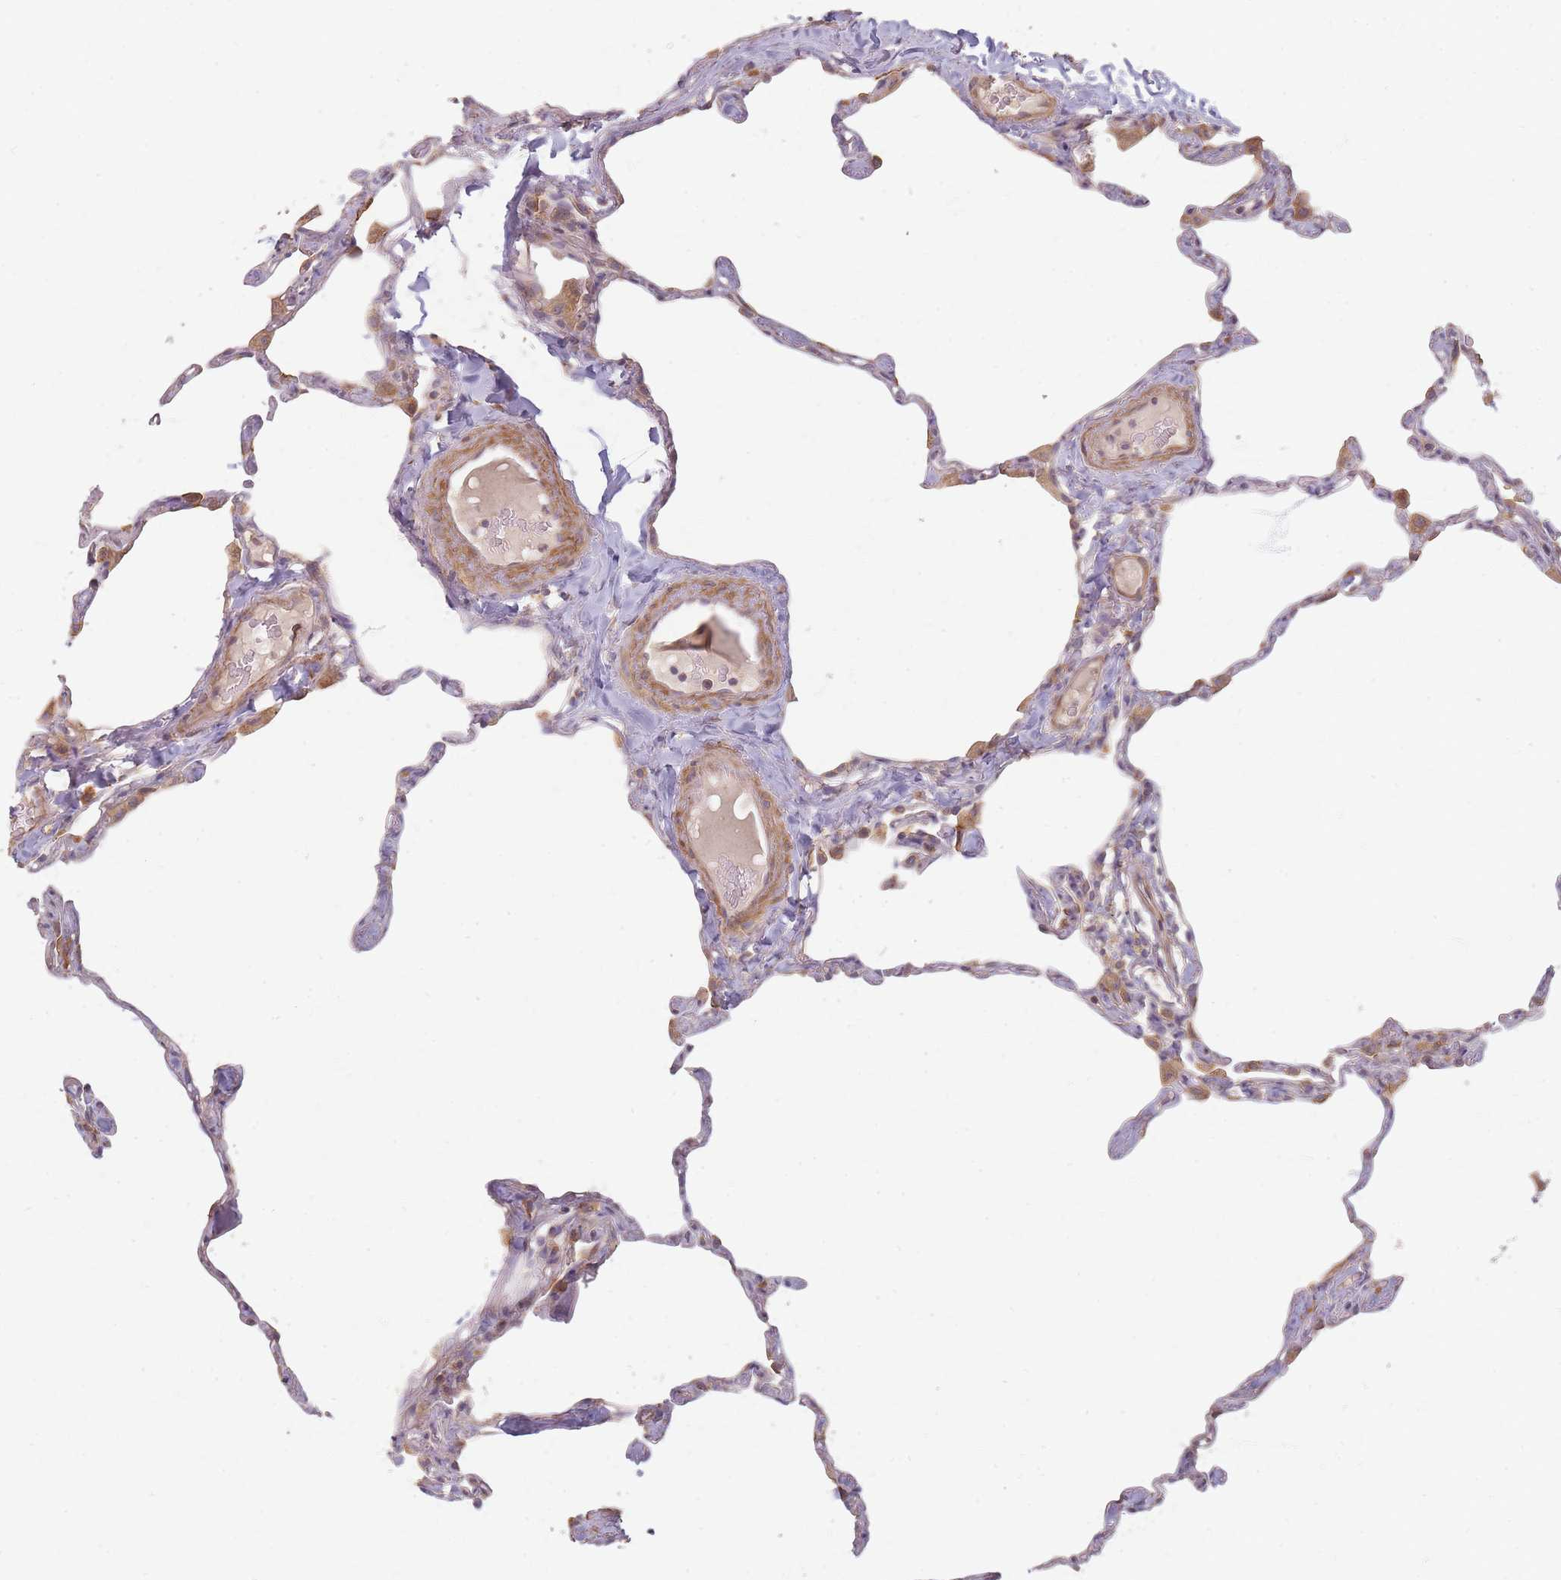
{"staining": {"intensity": "negative", "quantity": "none", "location": "none"}, "tissue": "lung", "cell_type": "Alveolar cells", "image_type": "normal", "snomed": [{"axis": "morphology", "description": "Normal tissue, NOS"}, {"axis": "topography", "description": "Lung"}], "caption": "The histopathology image displays no significant staining in alveolar cells of lung. Brightfield microscopy of IHC stained with DAB (brown) and hematoxylin (blue), captured at high magnification.", "gene": "MRPS6", "patient": {"sex": "male", "age": 65}}